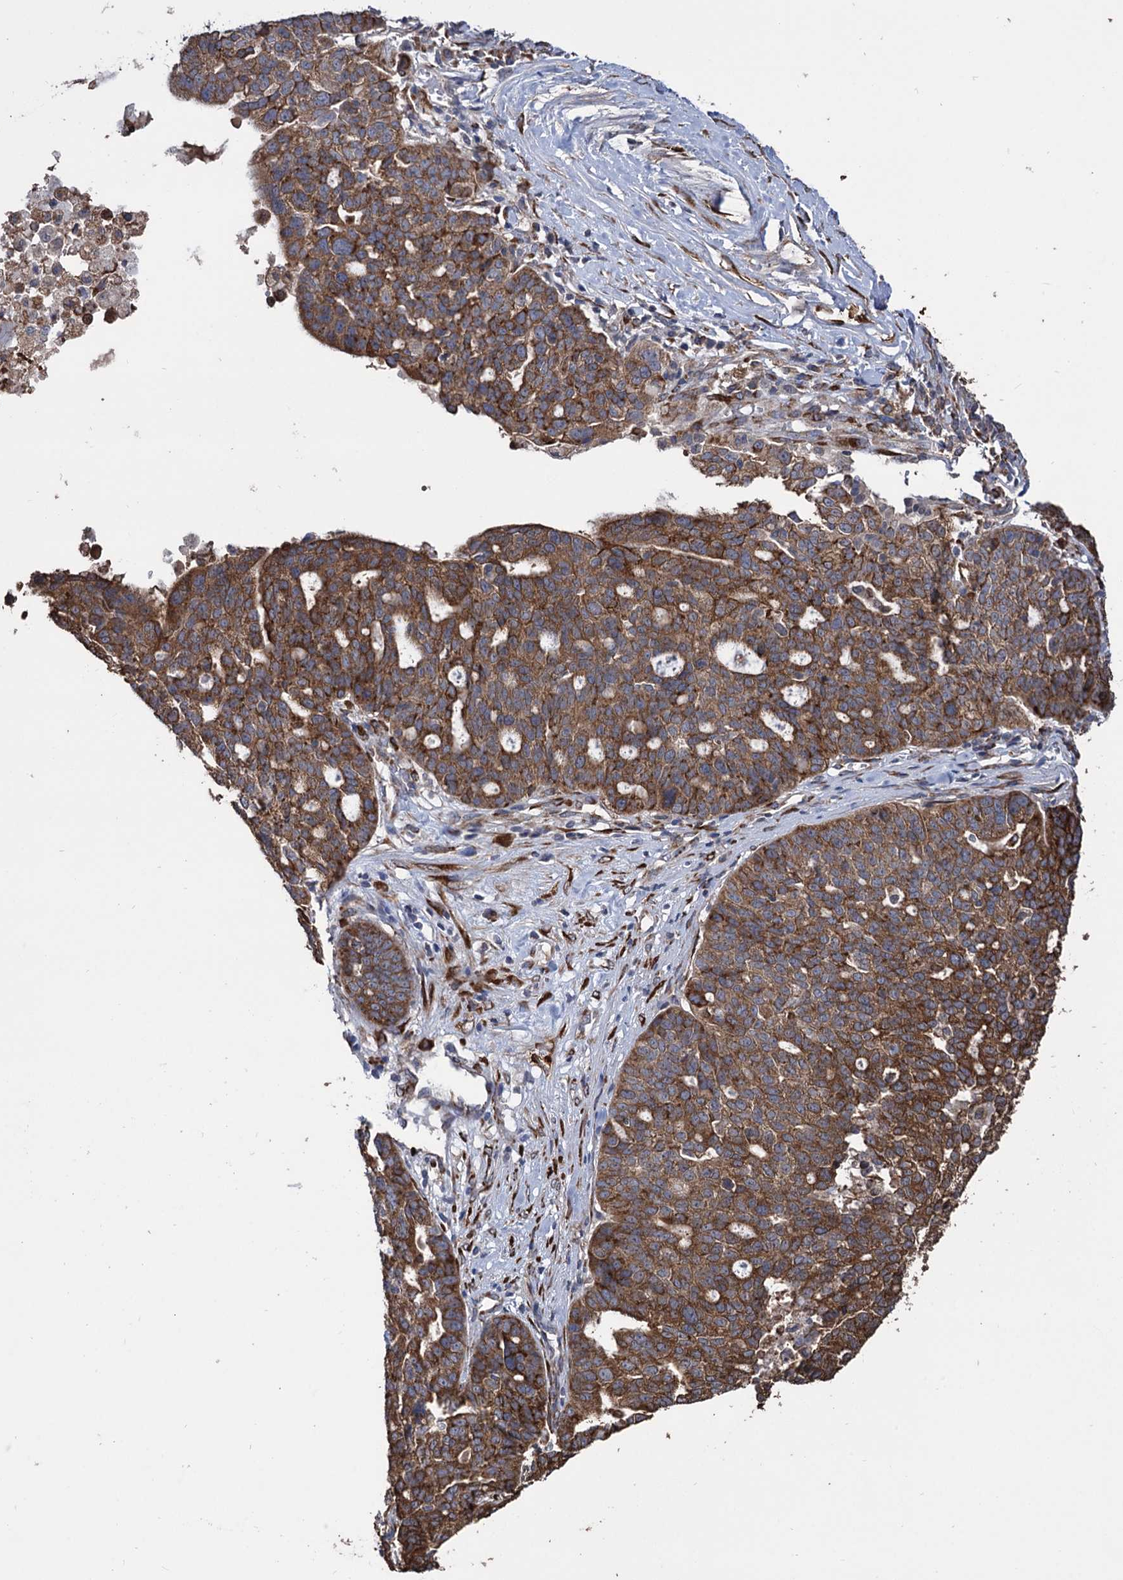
{"staining": {"intensity": "strong", "quantity": ">75%", "location": "cytoplasmic/membranous"}, "tissue": "ovarian cancer", "cell_type": "Tumor cells", "image_type": "cancer", "snomed": [{"axis": "morphology", "description": "Cystadenocarcinoma, serous, NOS"}, {"axis": "topography", "description": "Ovary"}], "caption": "The image demonstrates staining of serous cystadenocarcinoma (ovarian), revealing strong cytoplasmic/membranous protein positivity (brown color) within tumor cells.", "gene": "CDAN1", "patient": {"sex": "female", "age": 59}}